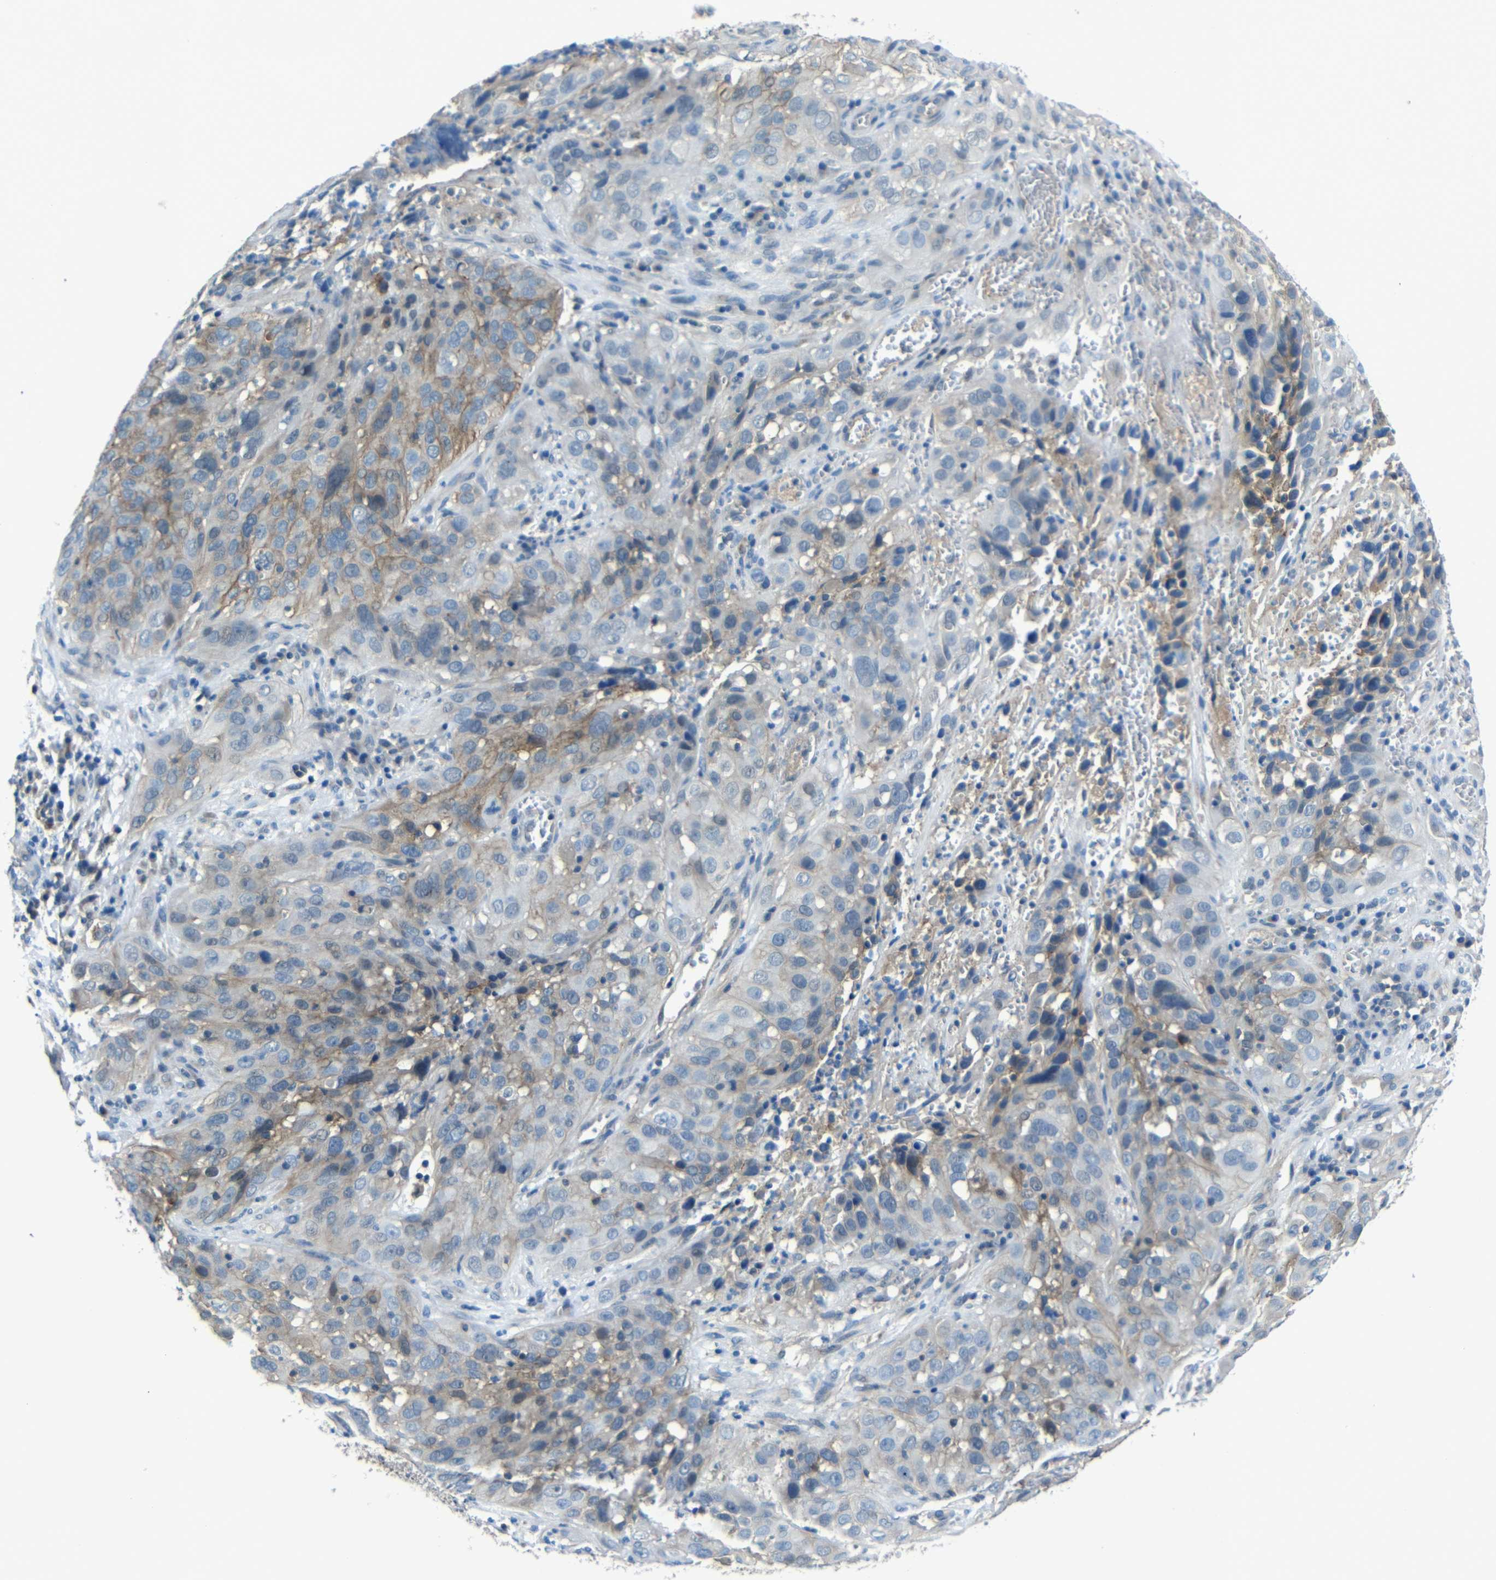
{"staining": {"intensity": "weak", "quantity": "<25%", "location": "cytoplasmic/membranous"}, "tissue": "cervical cancer", "cell_type": "Tumor cells", "image_type": "cancer", "snomed": [{"axis": "morphology", "description": "Squamous cell carcinoma, NOS"}, {"axis": "topography", "description": "Cervix"}], "caption": "IHC histopathology image of cervical cancer (squamous cell carcinoma) stained for a protein (brown), which displays no positivity in tumor cells. (DAB IHC with hematoxylin counter stain).", "gene": "ZNF90", "patient": {"sex": "female", "age": 32}}